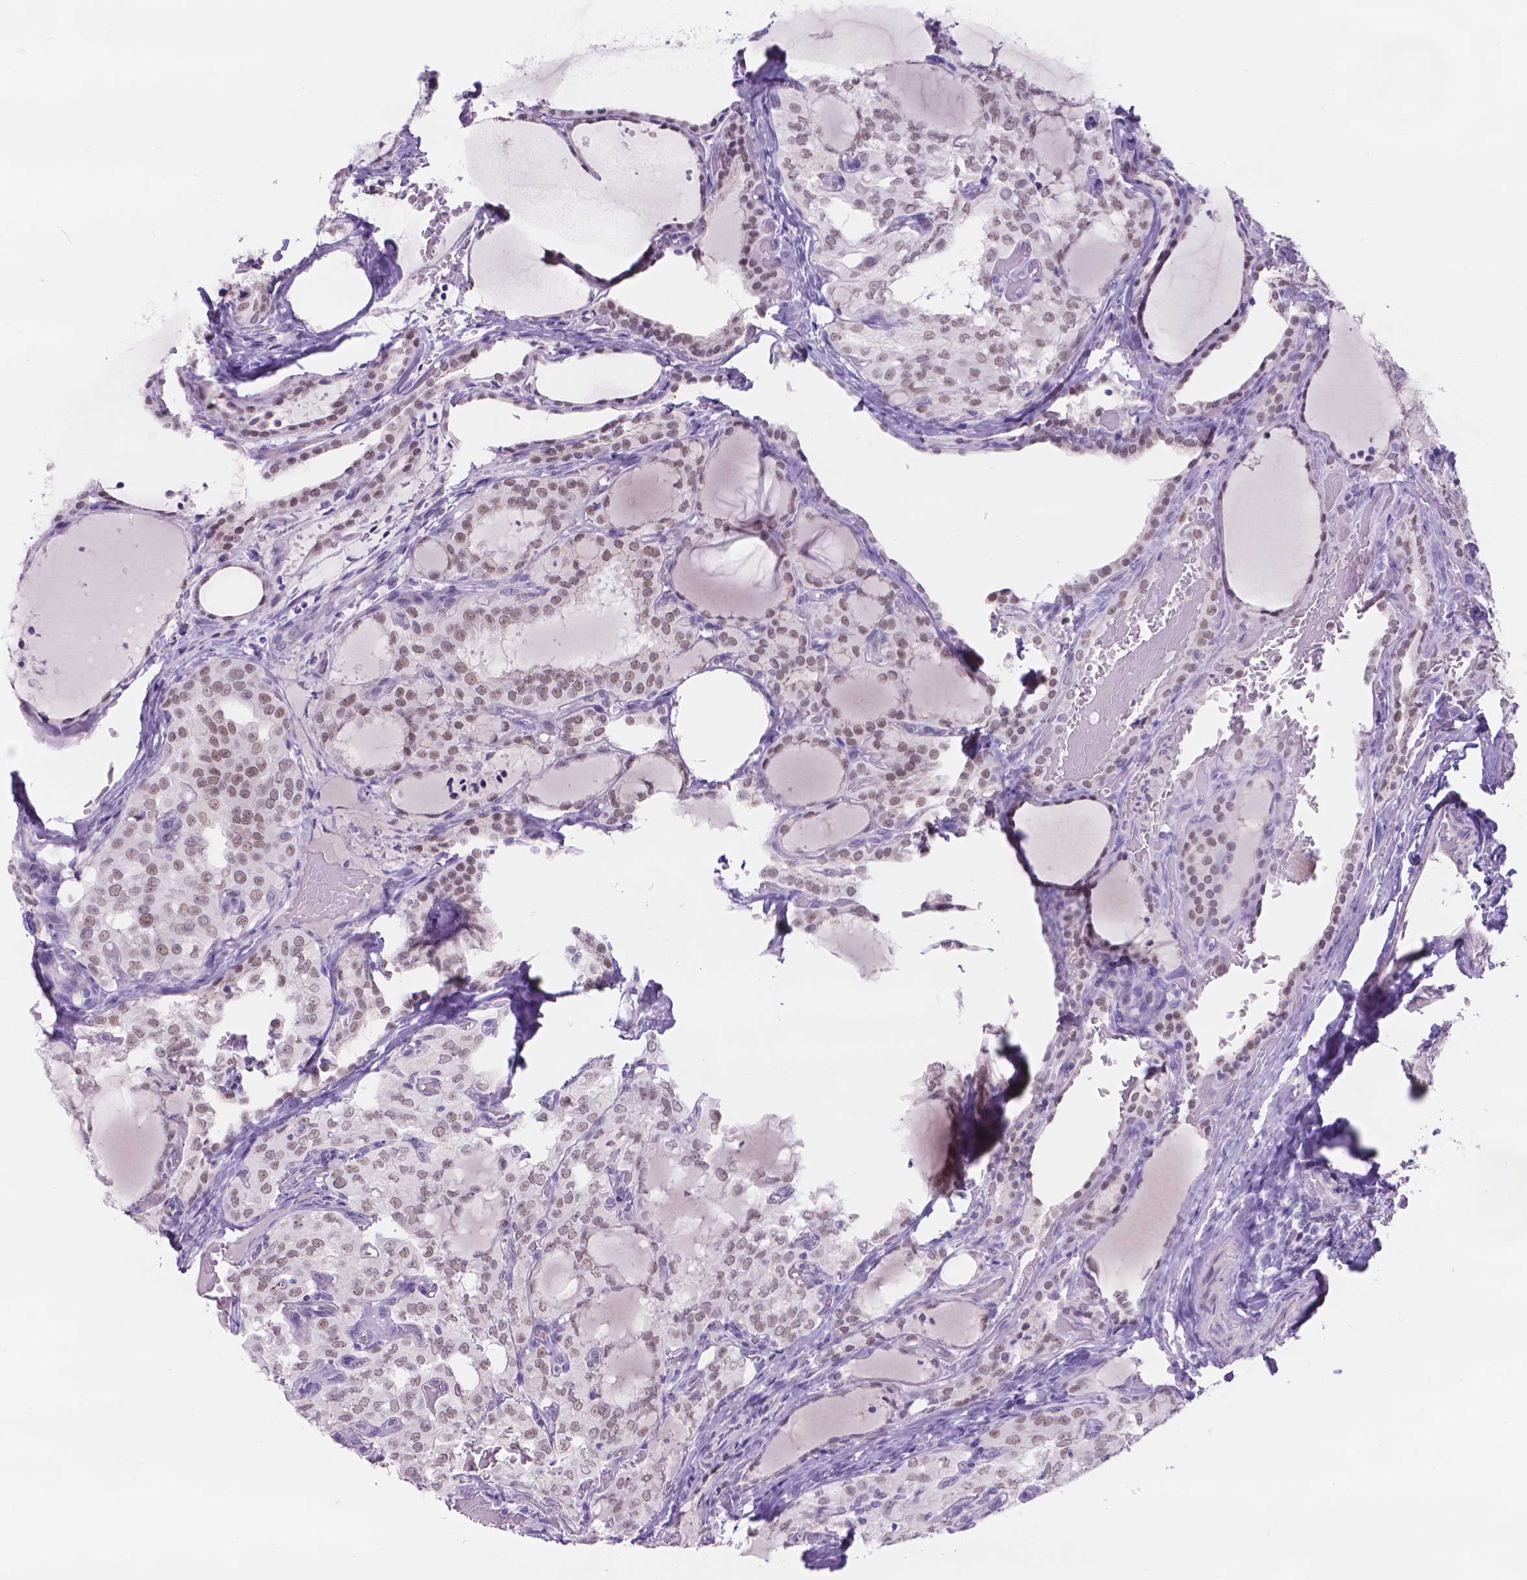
{"staining": {"intensity": "weak", "quantity": ">75%", "location": "nuclear"}, "tissue": "thyroid cancer", "cell_type": "Tumor cells", "image_type": "cancer", "snomed": [{"axis": "morphology", "description": "Papillary adenocarcinoma, NOS"}, {"axis": "topography", "description": "Thyroid gland"}], "caption": "High-magnification brightfield microscopy of thyroid papillary adenocarcinoma stained with DAB (brown) and counterstained with hematoxylin (blue). tumor cells exhibit weak nuclear staining is present in approximately>75% of cells.", "gene": "DCC", "patient": {"sex": "male", "age": 20}}